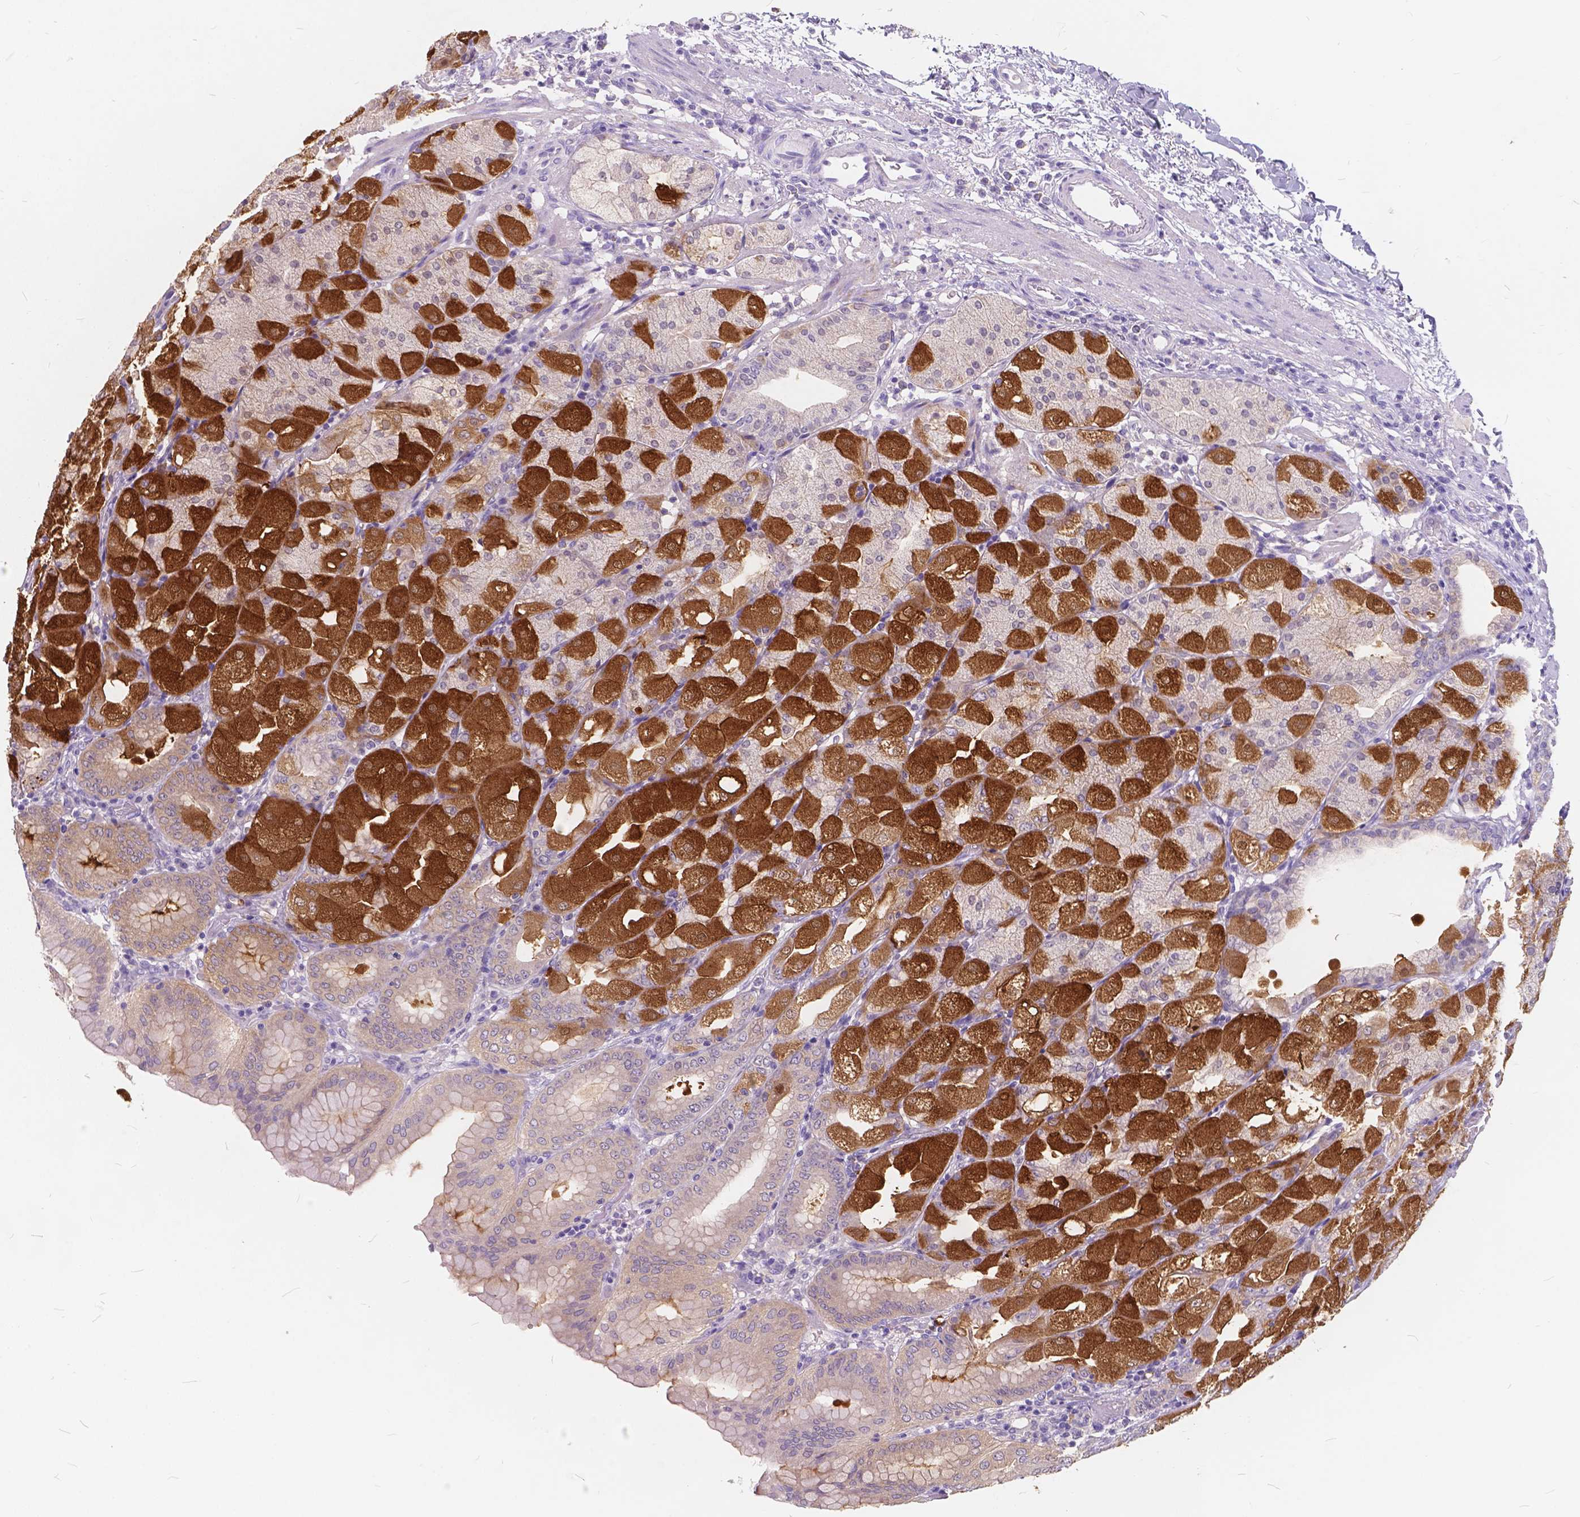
{"staining": {"intensity": "moderate", "quantity": "25%-75%", "location": "cytoplasmic/membranous"}, "tissue": "stomach", "cell_type": "Glandular cells", "image_type": "normal", "snomed": [{"axis": "morphology", "description": "Normal tissue, NOS"}, {"axis": "topography", "description": "Stomach, upper"}, {"axis": "topography", "description": "Stomach"}, {"axis": "topography", "description": "Stomach, lower"}], "caption": "Moderate cytoplasmic/membranous expression for a protein is appreciated in approximately 25%-75% of glandular cells of unremarkable stomach using immunohistochemistry.", "gene": "PEX11G", "patient": {"sex": "male", "age": 62}}